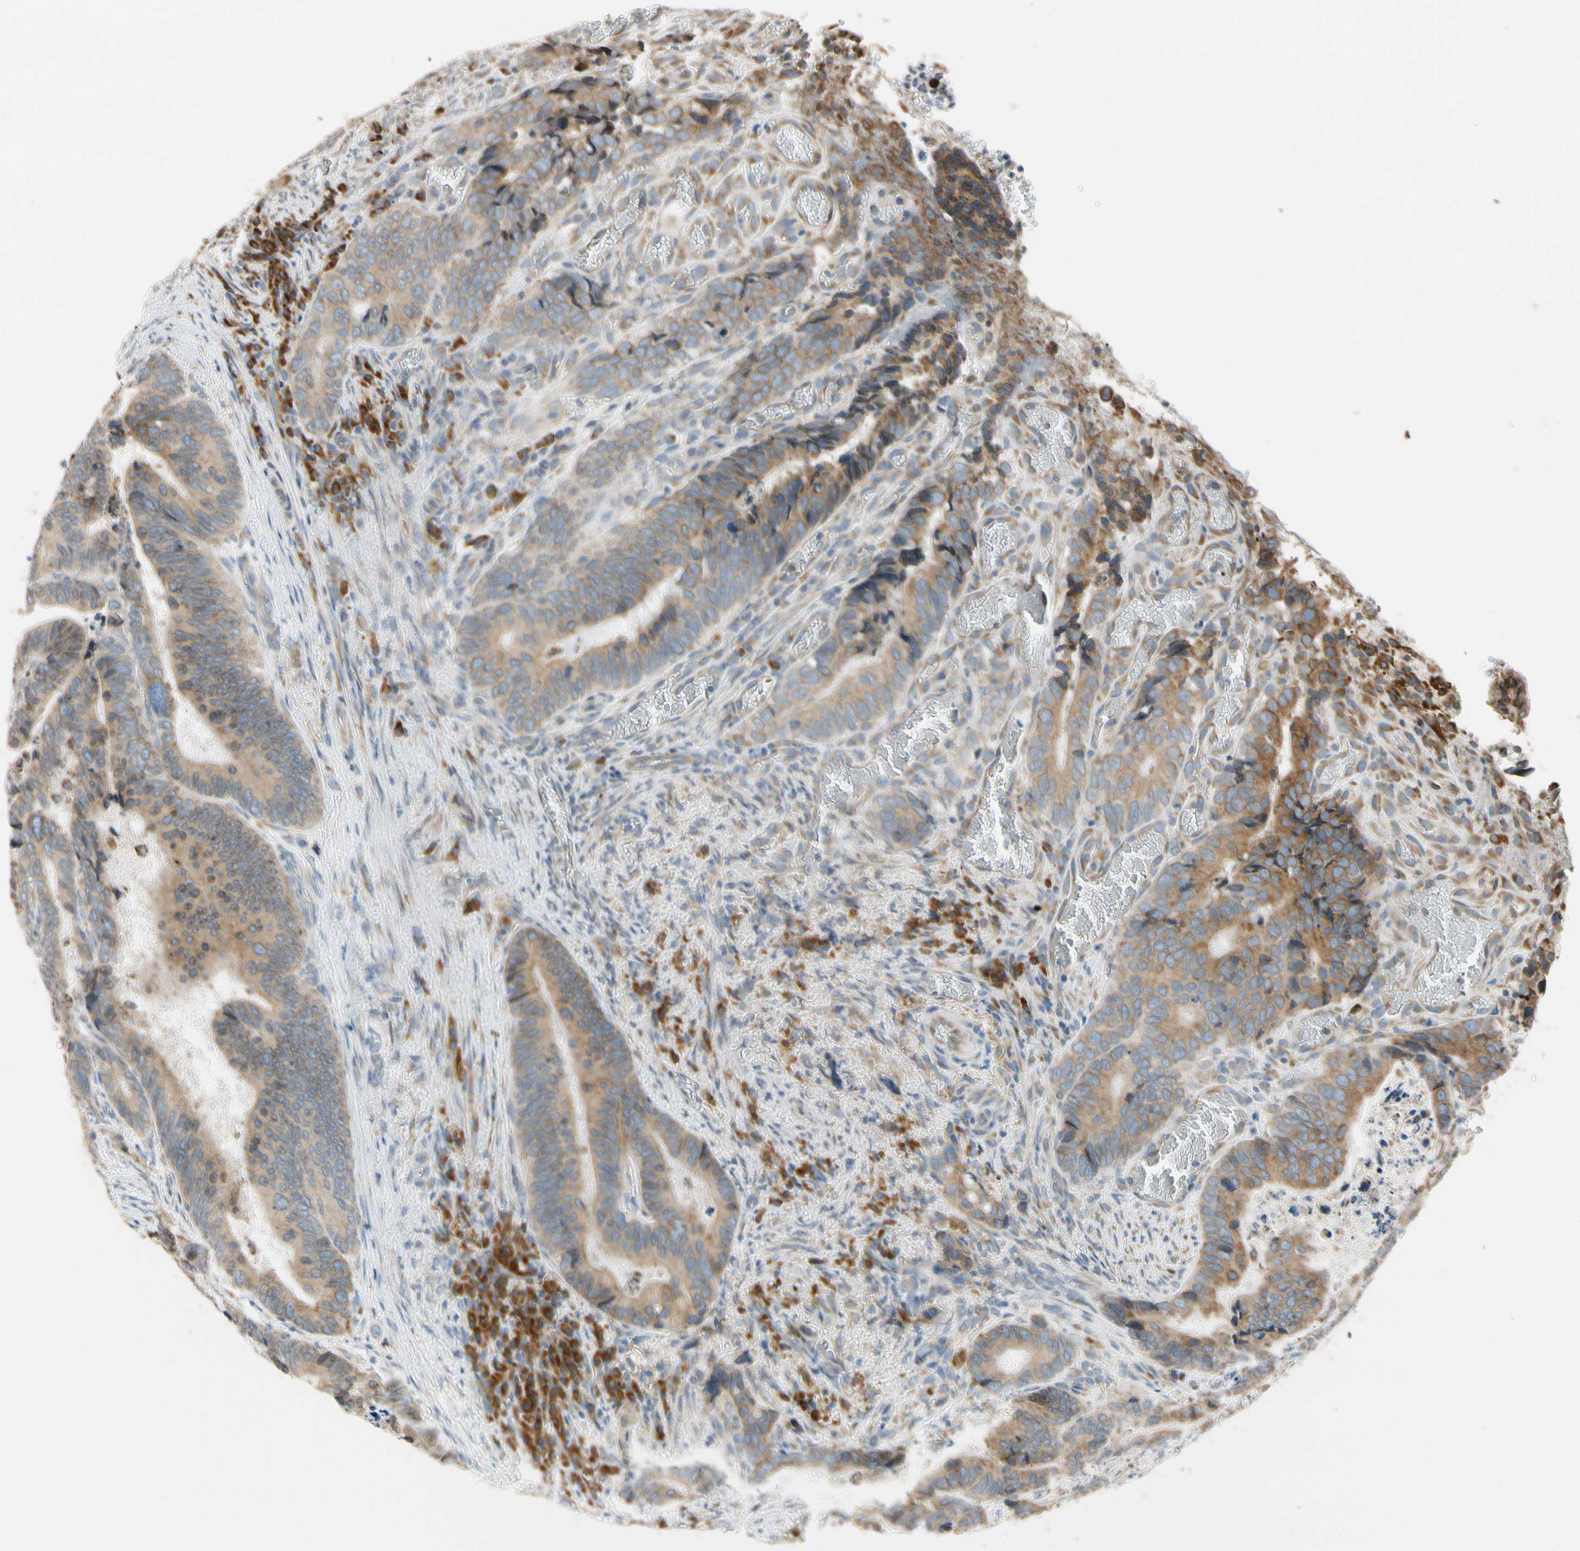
{"staining": {"intensity": "moderate", "quantity": ">75%", "location": "cytoplasmic/membranous"}, "tissue": "colorectal cancer", "cell_type": "Tumor cells", "image_type": "cancer", "snomed": [{"axis": "morphology", "description": "Adenocarcinoma, NOS"}, {"axis": "topography", "description": "Colon"}], "caption": "A brown stain labels moderate cytoplasmic/membranous positivity of a protein in colorectal cancer (adenocarcinoma) tumor cells. Immunohistochemistry (ihc) stains the protein in brown and the nuclei are stained blue.", "gene": "RPN2", "patient": {"sex": "male", "age": 72}}